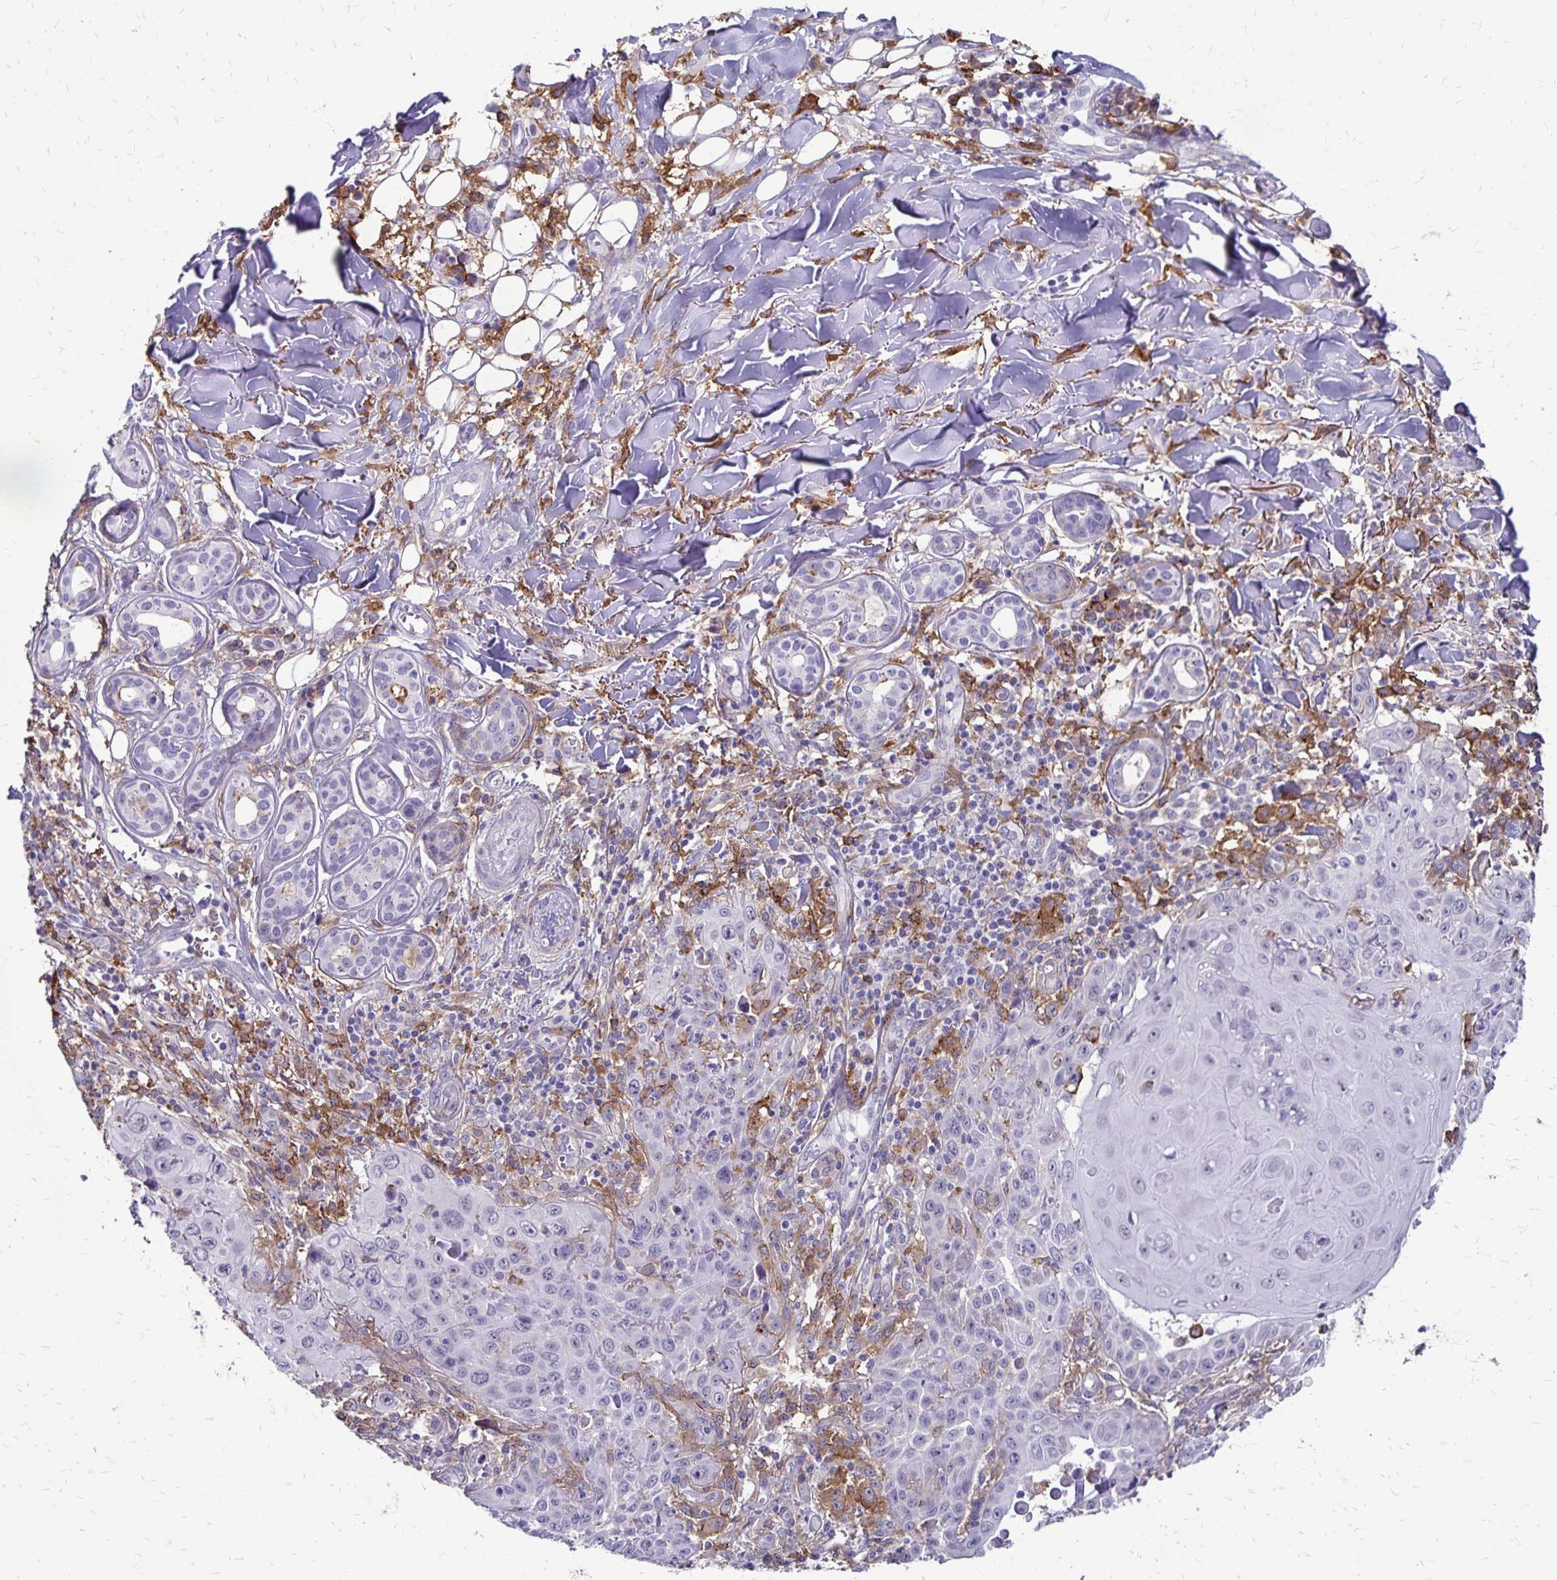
{"staining": {"intensity": "negative", "quantity": "none", "location": "none"}, "tissue": "skin cancer", "cell_type": "Tumor cells", "image_type": "cancer", "snomed": [{"axis": "morphology", "description": "Squamous cell carcinoma, NOS"}, {"axis": "topography", "description": "Skin"}], "caption": "Tumor cells show no significant expression in skin squamous cell carcinoma.", "gene": "TNS3", "patient": {"sex": "male", "age": 75}}